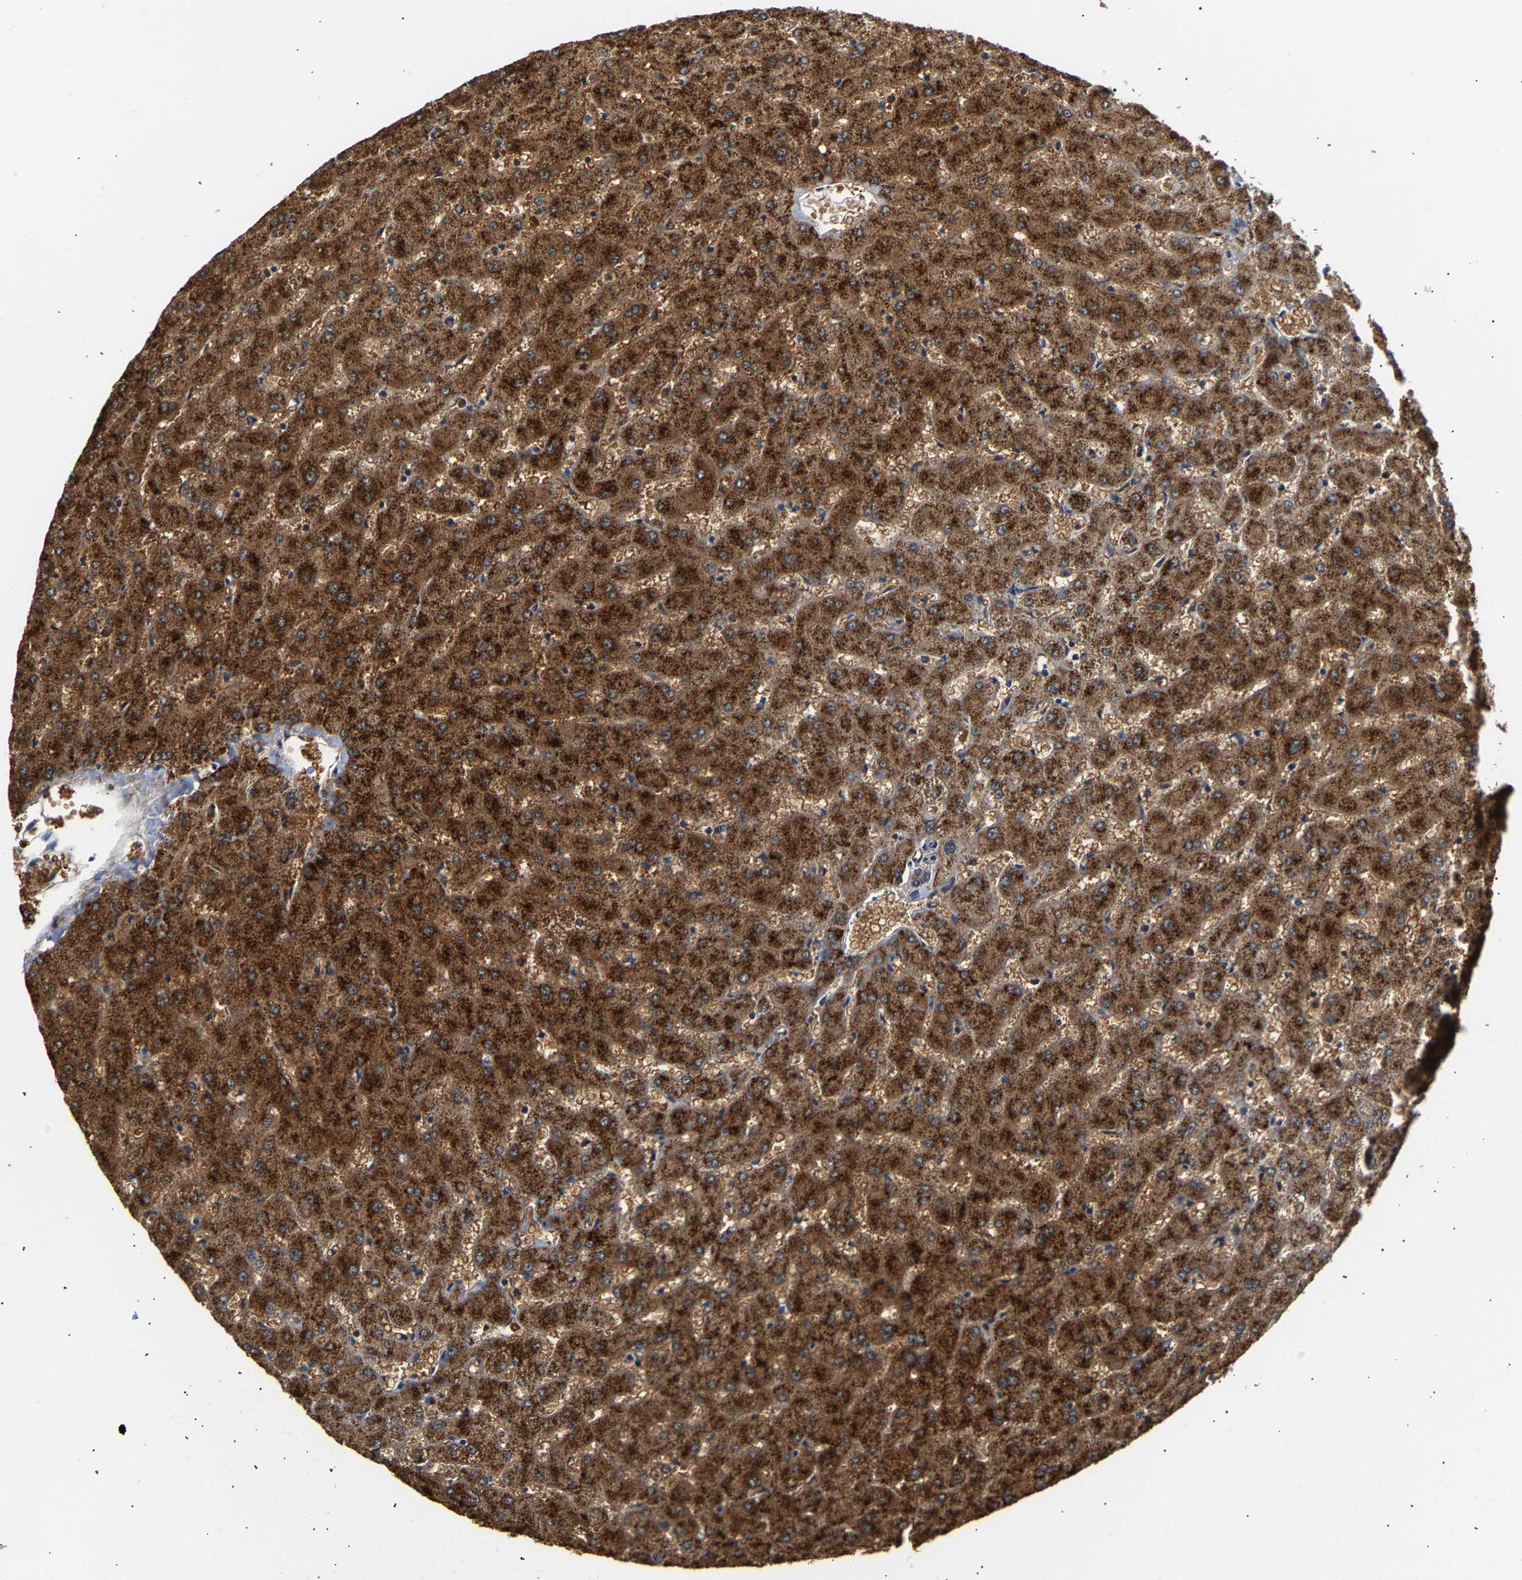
{"staining": {"intensity": "moderate", "quantity": ">75%", "location": "cytoplasmic/membranous"}, "tissue": "liver", "cell_type": "Cholangiocytes", "image_type": "normal", "snomed": [{"axis": "morphology", "description": "Normal tissue, NOS"}, {"axis": "topography", "description": "Liver"}], "caption": "Liver was stained to show a protein in brown. There is medium levels of moderate cytoplasmic/membranous expression in about >75% of cholangiocytes. The staining was performed using DAB (3,3'-diaminobenzidine) to visualize the protein expression in brown, while the nuclei were stained in blue with hematoxylin (Magnification: 20x).", "gene": "PPID", "patient": {"sex": "female", "age": 63}}